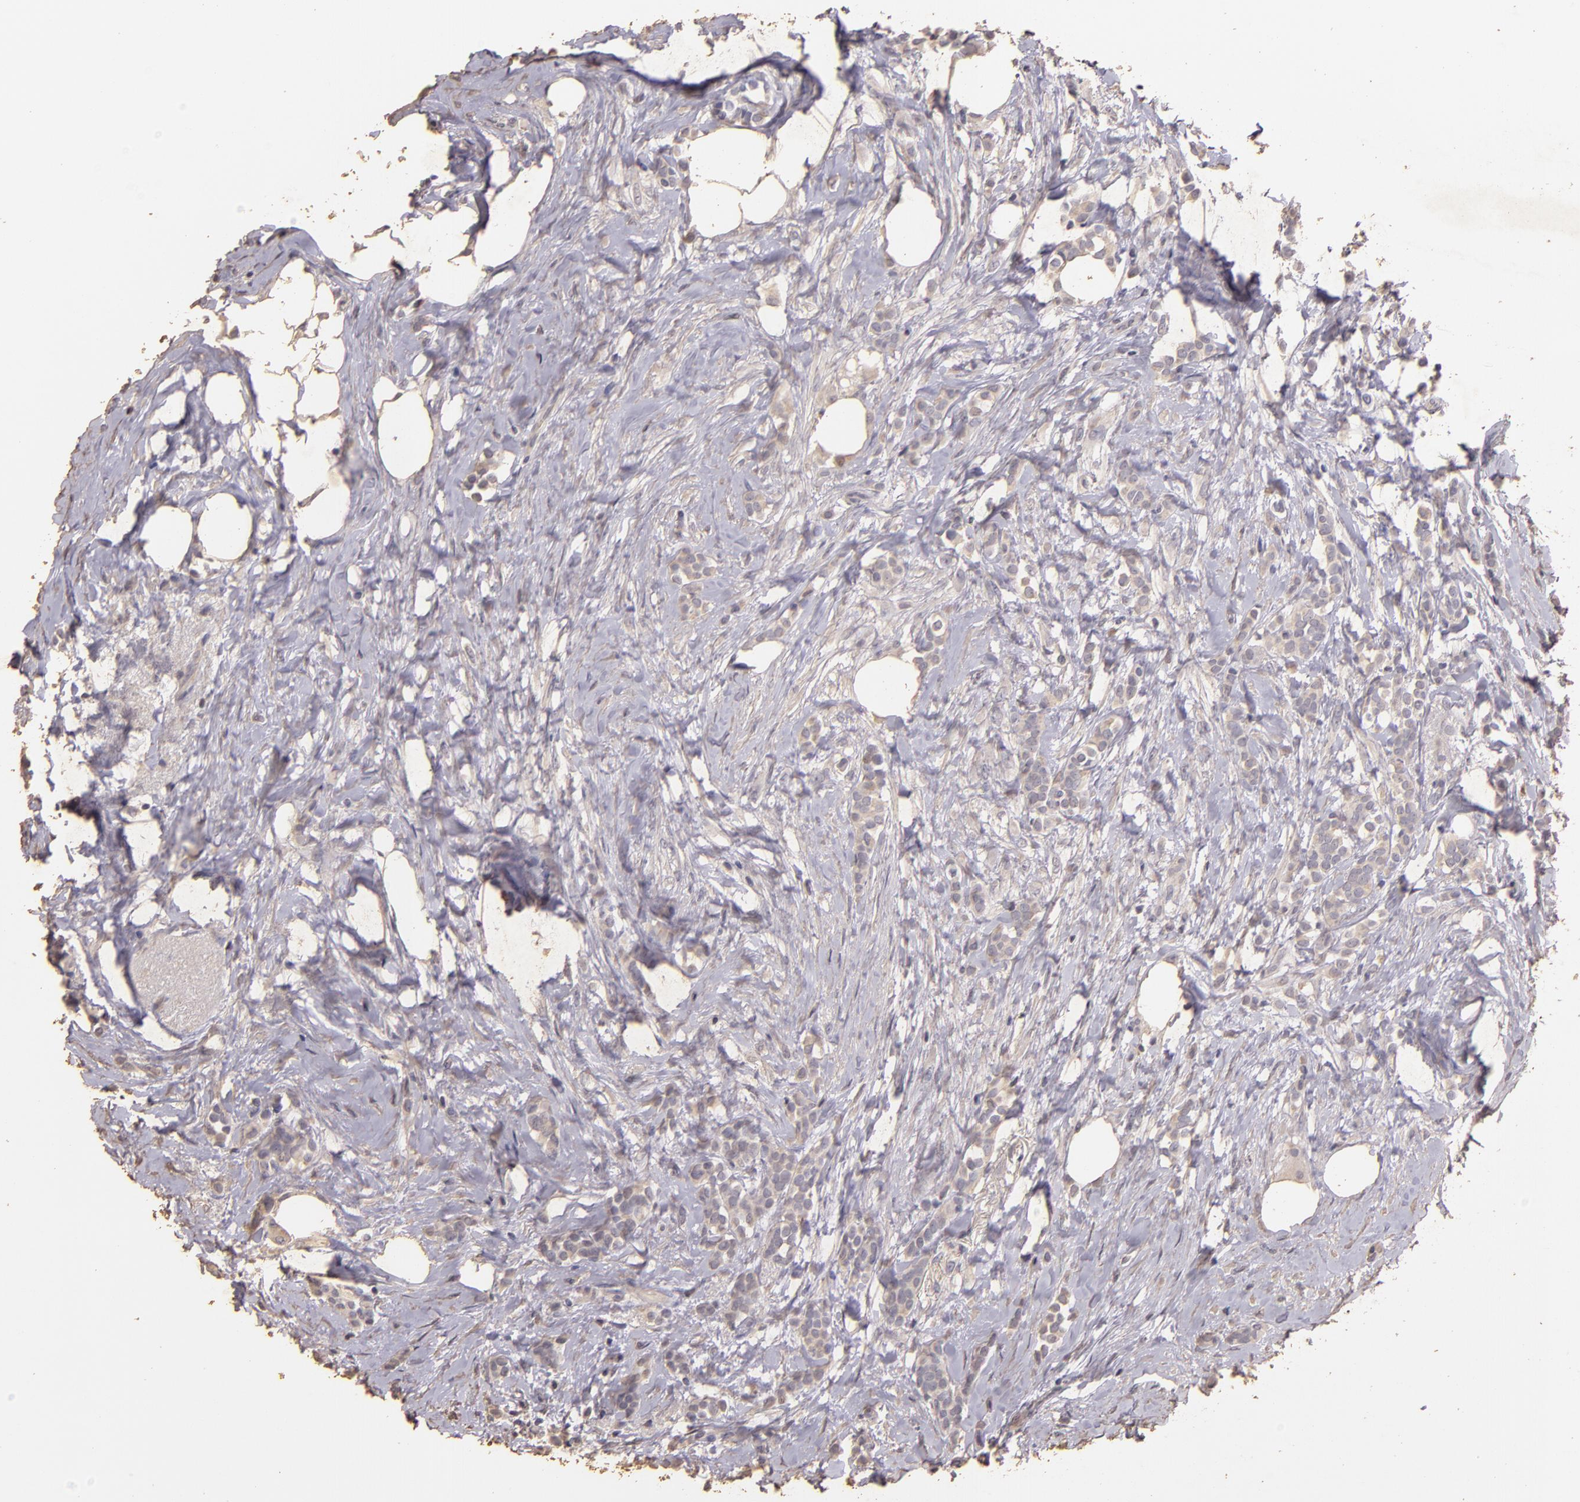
{"staining": {"intensity": "weak", "quantity": "25%-75%", "location": "cytoplasmic/membranous"}, "tissue": "breast cancer", "cell_type": "Tumor cells", "image_type": "cancer", "snomed": [{"axis": "morphology", "description": "Lobular carcinoma"}, {"axis": "topography", "description": "Breast"}], "caption": "High-magnification brightfield microscopy of breast cancer (lobular carcinoma) stained with DAB (3,3'-diaminobenzidine) (brown) and counterstained with hematoxylin (blue). tumor cells exhibit weak cytoplasmic/membranous staining is appreciated in approximately25%-75% of cells.", "gene": "BCL2L13", "patient": {"sex": "female", "age": 56}}